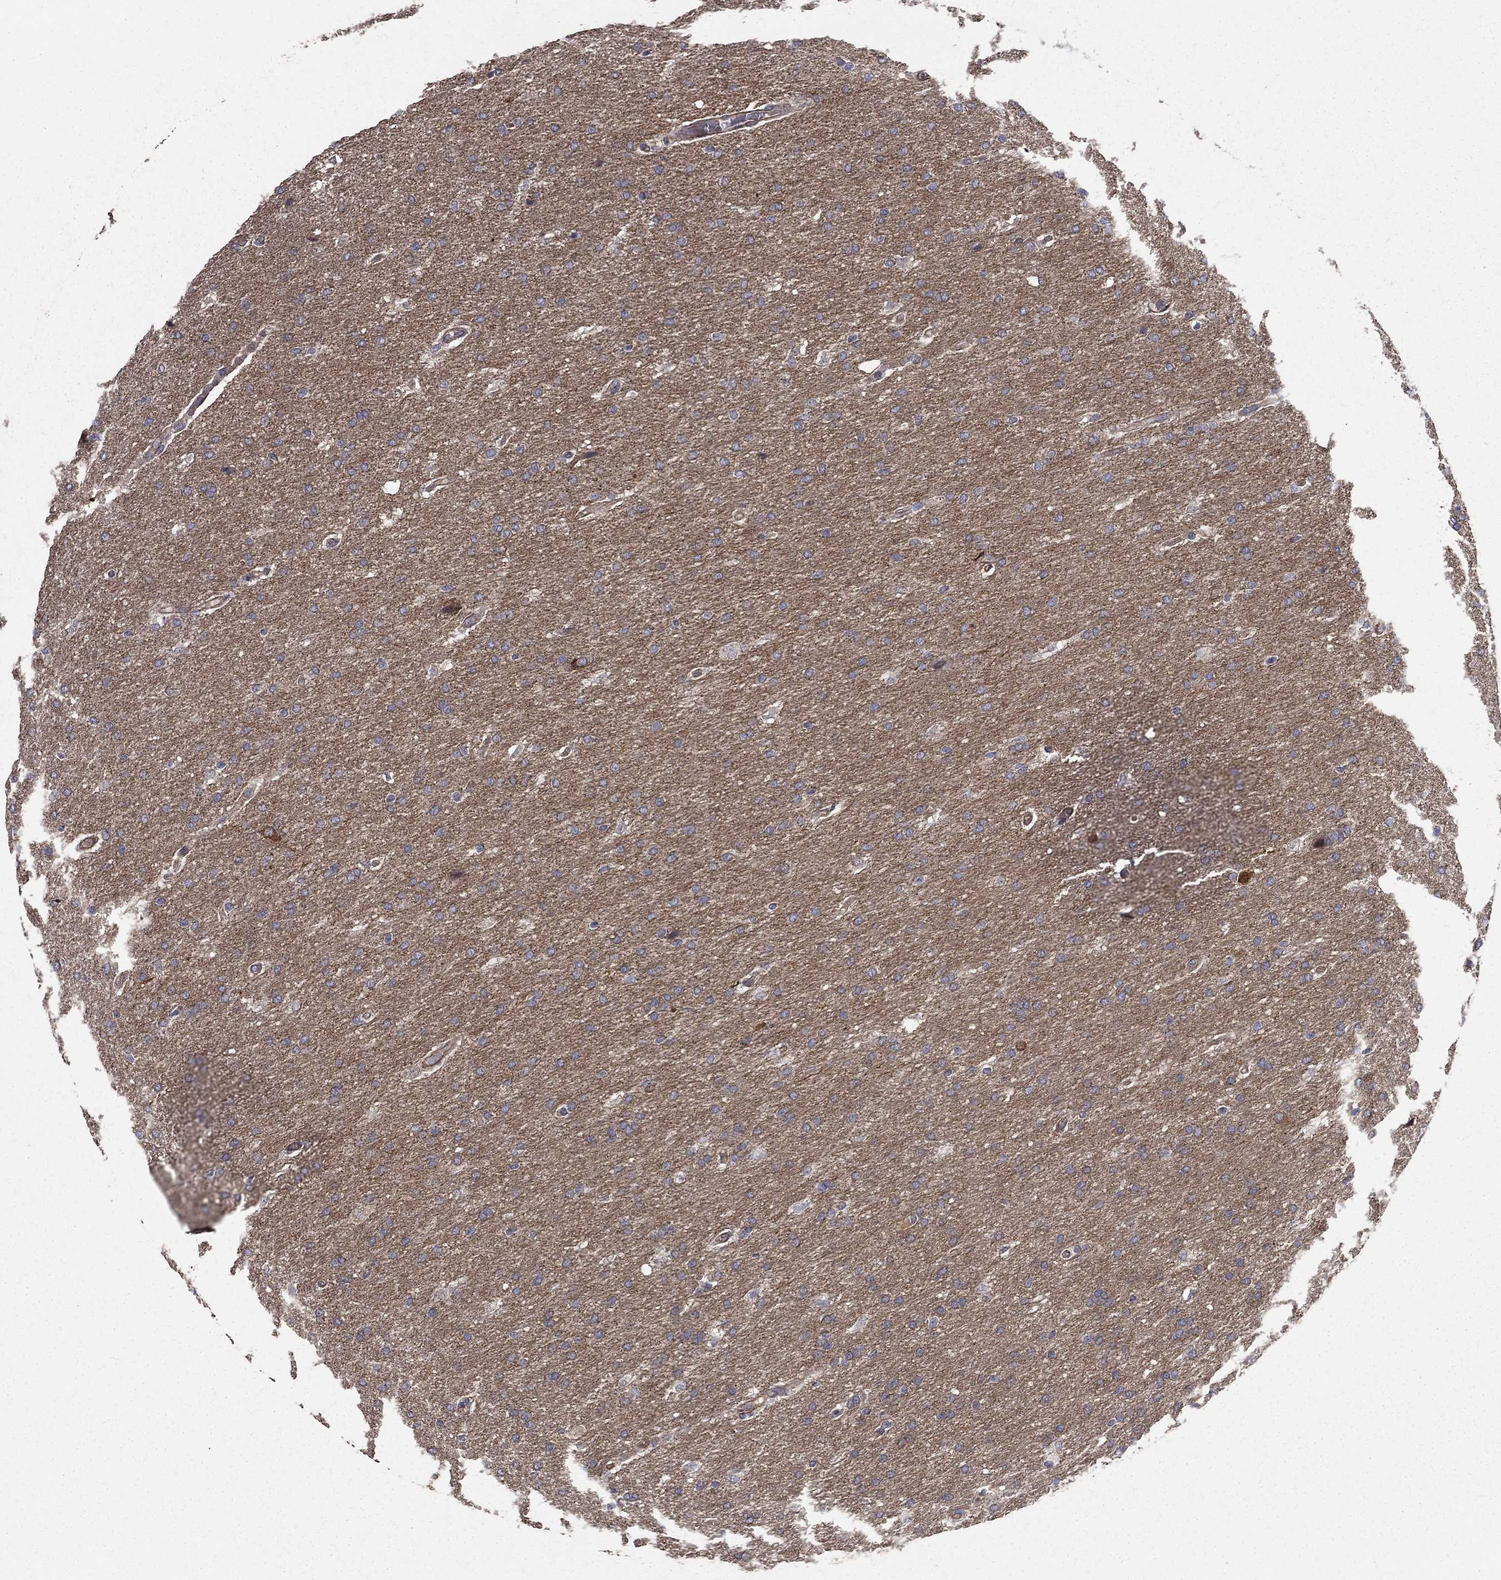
{"staining": {"intensity": "negative", "quantity": "none", "location": "none"}, "tissue": "glioma", "cell_type": "Tumor cells", "image_type": "cancer", "snomed": [{"axis": "morphology", "description": "Glioma, malignant, Low grade"}, {"axis": "topography", "description": "Brain"}], "caption": "A micrograph of human low-grade glioma (malignant) is negative for staining in tumor cells.", "gene": "MPP2", "patient": {"sex": "female", "age": 37}}